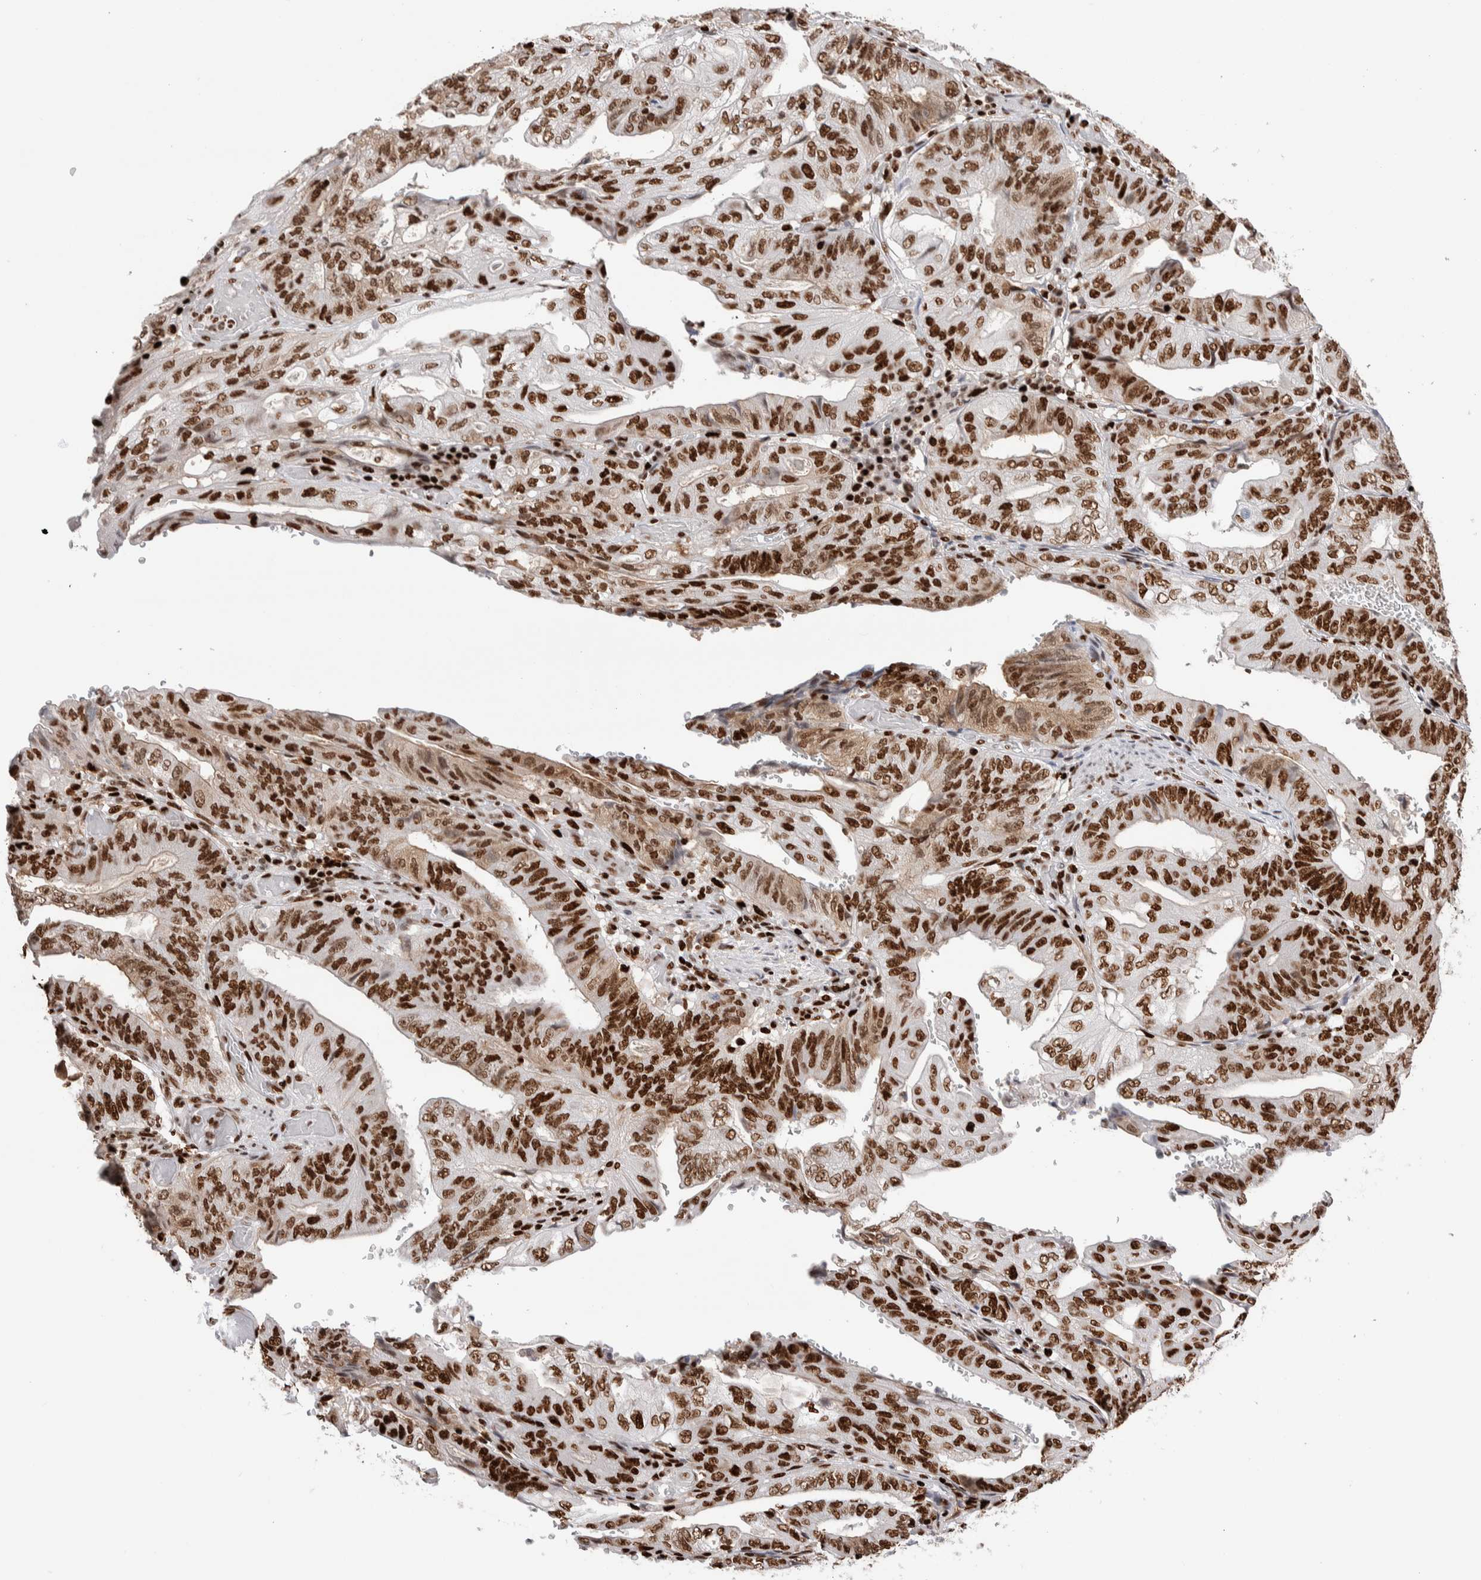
{"staining": {"intensity": "strong", "quantity": ">75%", "location": "nuclear"}, "tissue": "stomach cancer", "cell_type": "Tumor cells", "image_type": "cancer", "snomed": [{"axis": "morphology", "description": "Adenocarcinoma, NOS"}, {"axis": "topography", "description": "Stomach"}], "caption": "Adenocarcinoma (stomach) stained with DAB (3,3'-diaminobenzidine) IHC shows high levels of strong nuclear expression in about >75% of tumor cells.", "gene": "RNASEK-C17orf49", "patient": {"sex": "female", "age": 73}}